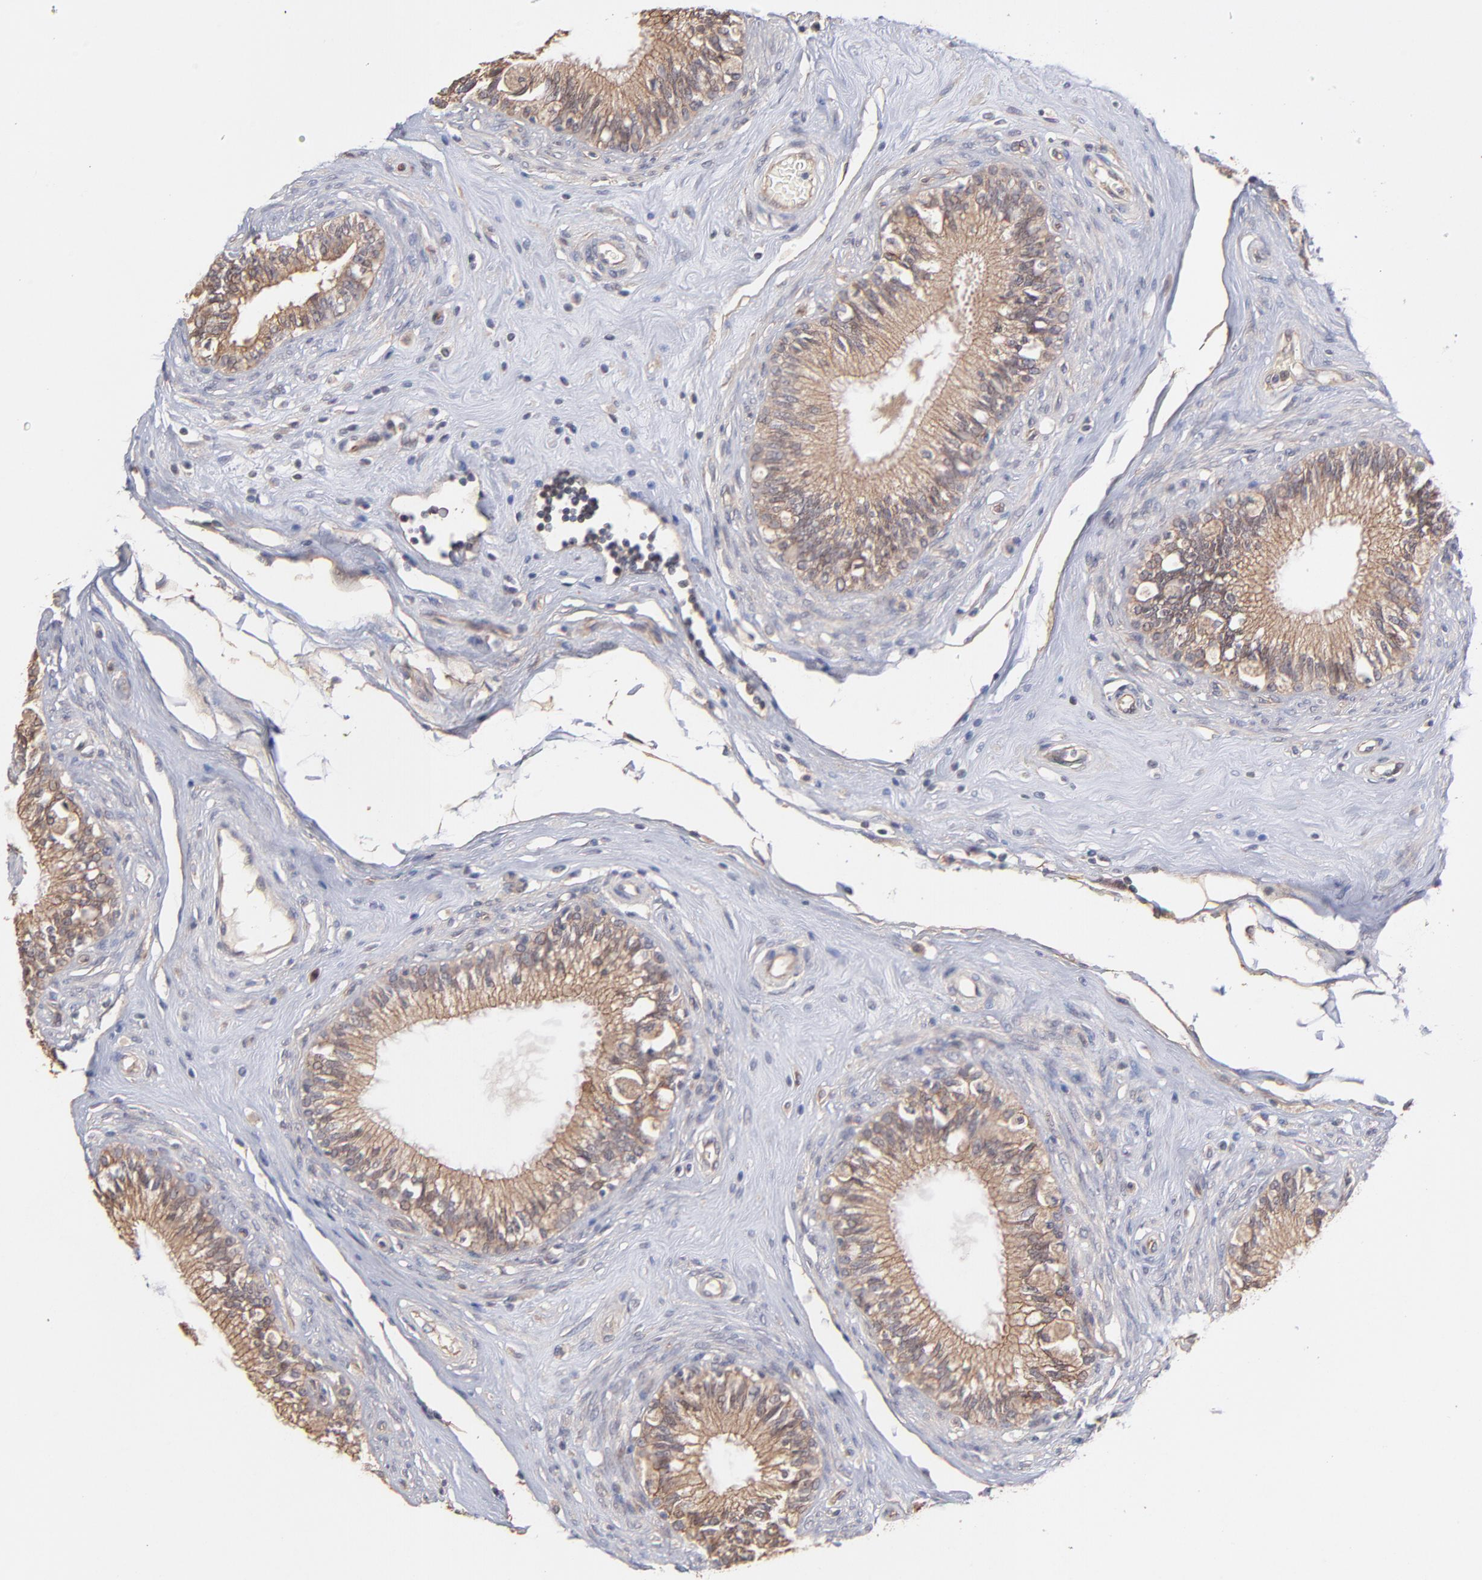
{"staining": {"intensity": "moderate", "quantity": ">75%", "location": "cytoplasmic/membranous"}, "tissue": "epididymis", "cell_type": "Glandular cells", "image_type": "normal", "snomed": [{"axis": "morphology", "description": "Normal tissue, NOS"}, {"axis": "morphology", "description": "Inflammation, NOS"}, {"axis": "topography", "description": "Epididymis"}], "caption": "This photomicrograph demonstrates IHC staining of benign human epididymis, with medium moderate cytoplasmic/membranous staining in approximately >75% of glandular cells.", "gene": "STAP2", "patient": {"sex": "male", "age": 84}}